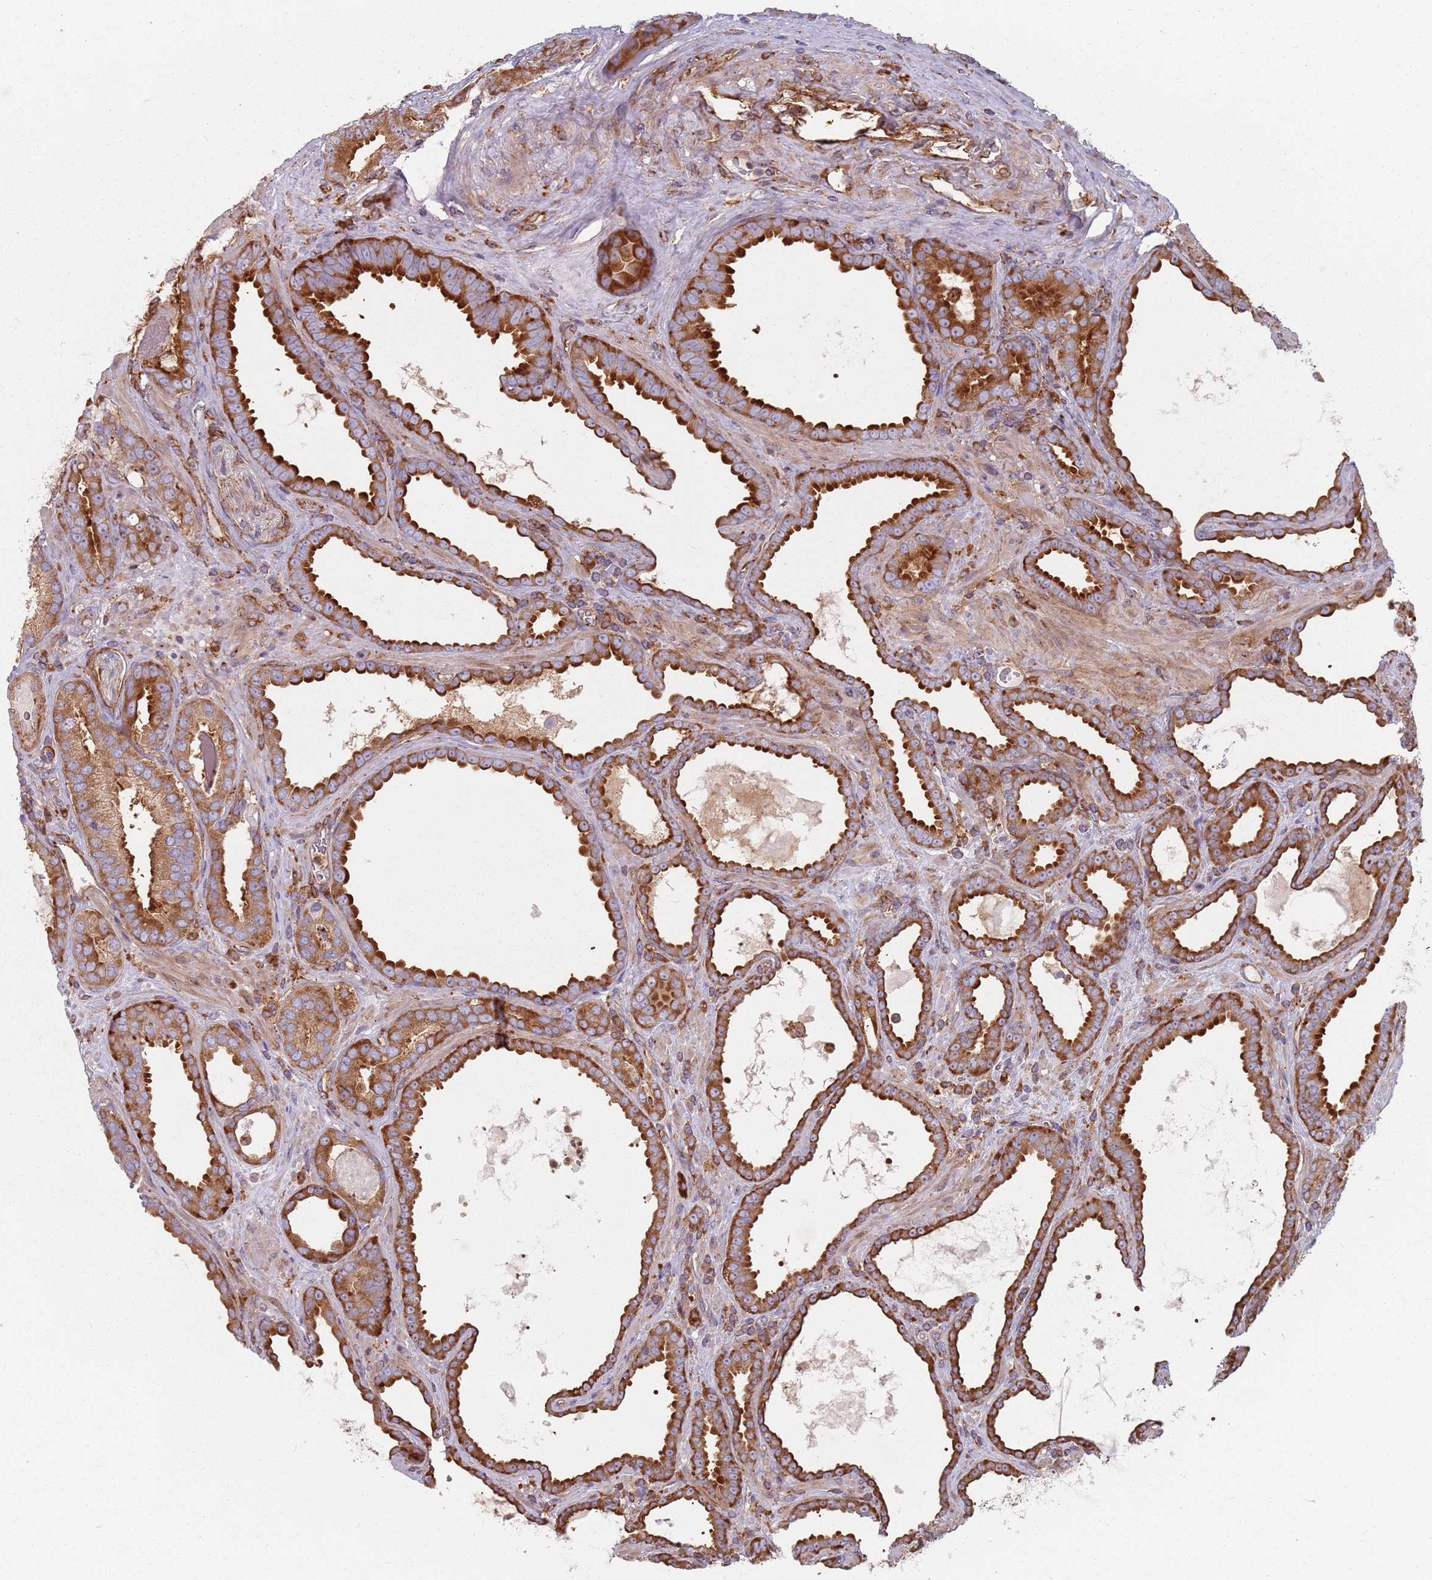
{"staining": {"intensity": "strong", "quantity": ">75%", "location": "cytoplasmic/membranous"}, "tissue": "prostate cancer", "cell_type": "Tumor cells", "image_type": "cancer", "snomed": [{"axis": "morphology", "description": "Adenocarcinoma, High grade"}, {"axis": "topography", "description": "Prostate"}], "caption": "Prostate cancer (high-grade adenocarcinoma) stained with a brown dye shows strong cytoplasmic/membranous positive positivity in approximately >75% of tumor cells.", "gene": "TPD52L2", "patient": {"sex": "male", "age": 72}}